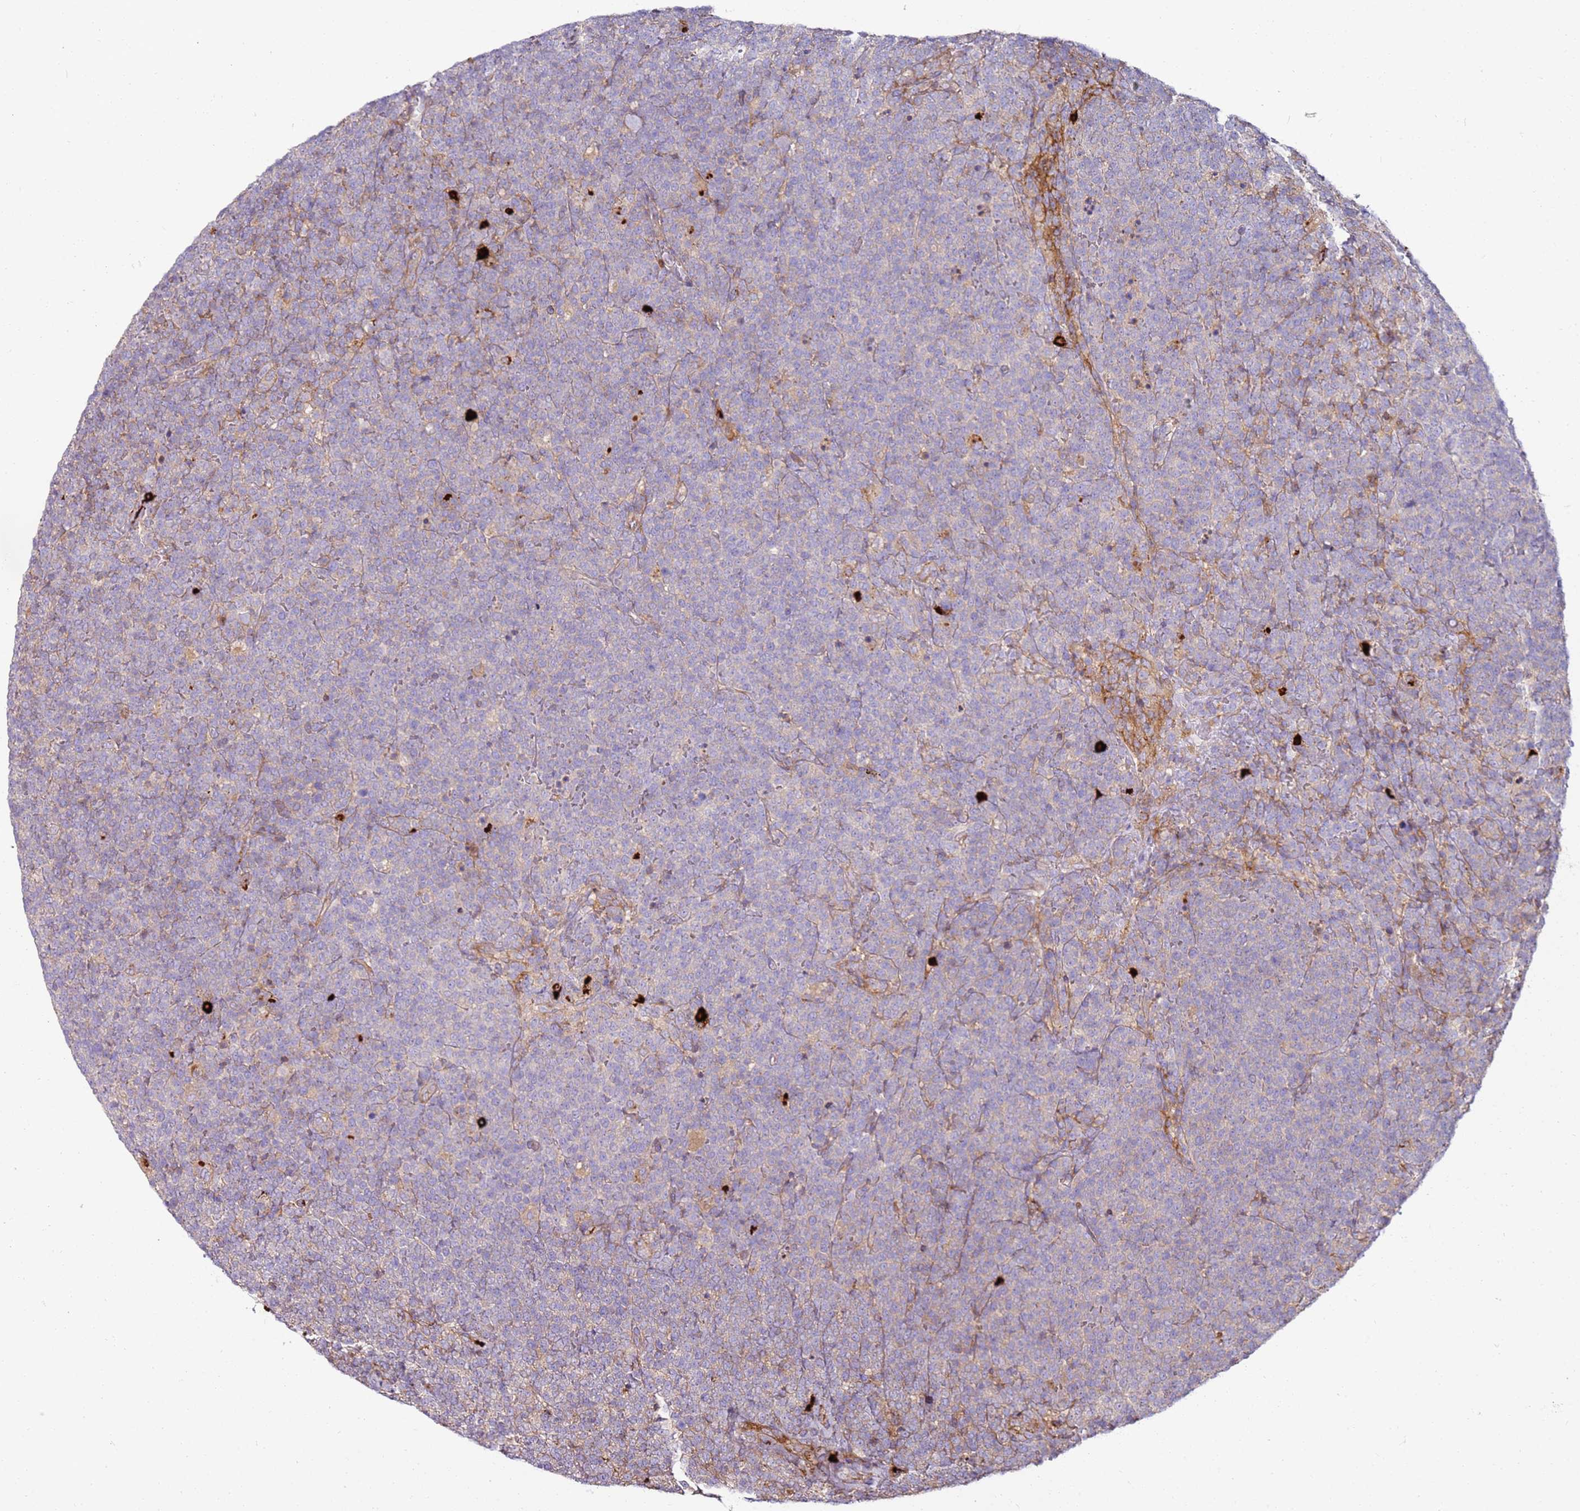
{"staining": {"intensity": "negative", "quantity": "none", "location": "none"}, "tissue": "lymphoma", "cell_type": "Tumor cells", "image_type": "cancer", "snomed": [{"axis": "morphology", "description": "Malignant lymphoma, non-Hodgkin's type, High grade"}, {"axis": "topography", "description": "Lymph node"}], "caption": "Immunohistochemistry (IHC) histopathology image of malignant lymphoma, non-Hodgkin's type (high-grade) stained for a protein (brown), which displays no staining in tumor cells.", "gene": "FPR1", "patient": {"sex": "male", "age": 61}}